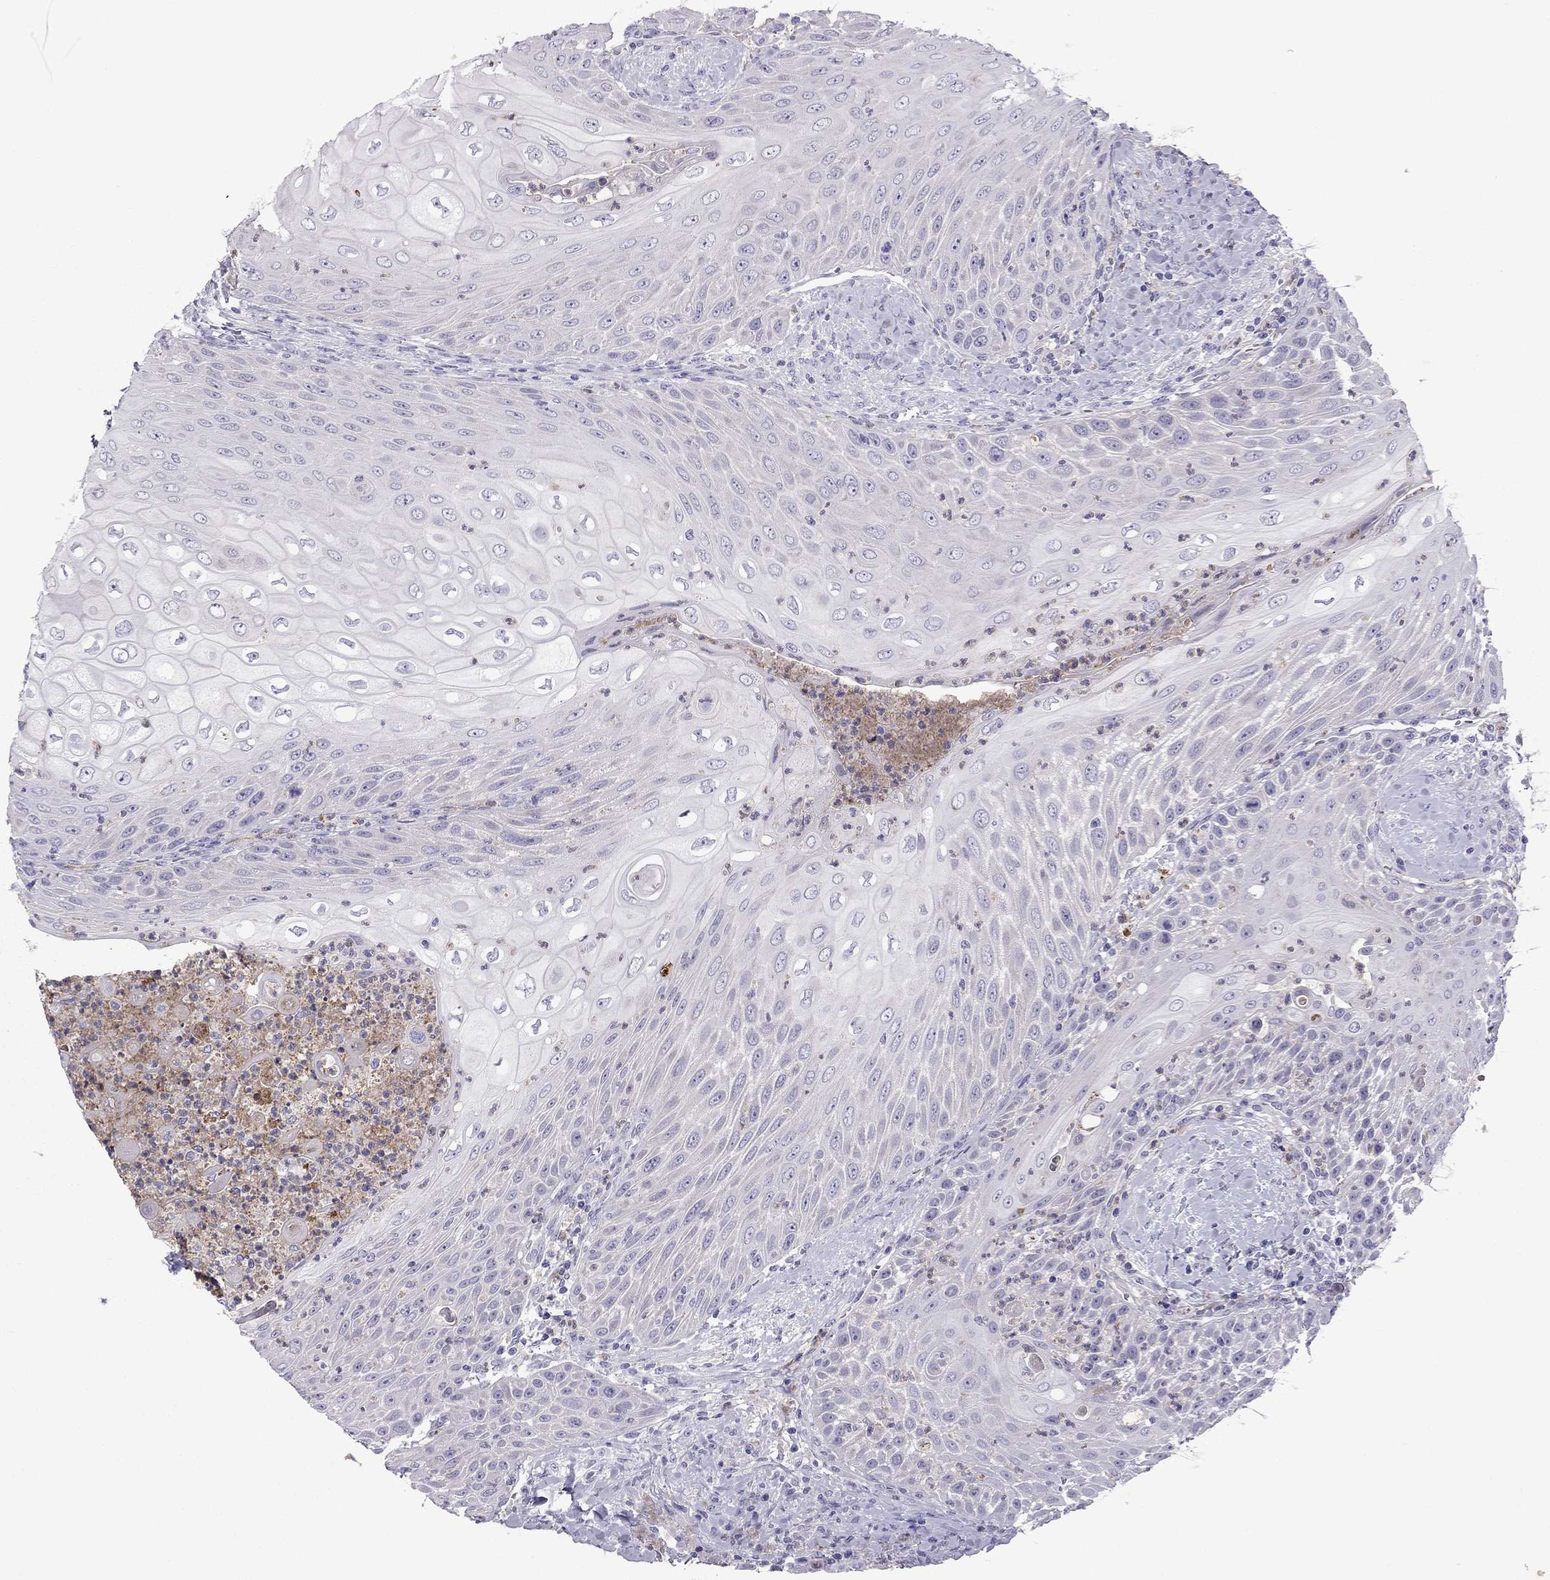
{"staining": {"intensity": "negative", "quantity": "none", "location": "none"}, "tissue": "head and neck cancer", "cell_type": "Tumor cells", "image_type": "cancer", "snomed": [{"axis": "morphology", "description": "Squamous cell carcinoma, NOS"}, {"axis": "topography", "description": "Head-Neck"}], "caption": "Tumor cells show no significant positivity in head and neck cancer (squamous cell carcinoma).", "gene": "STOML3", "patient": {"sex": "male", "age": 69}}